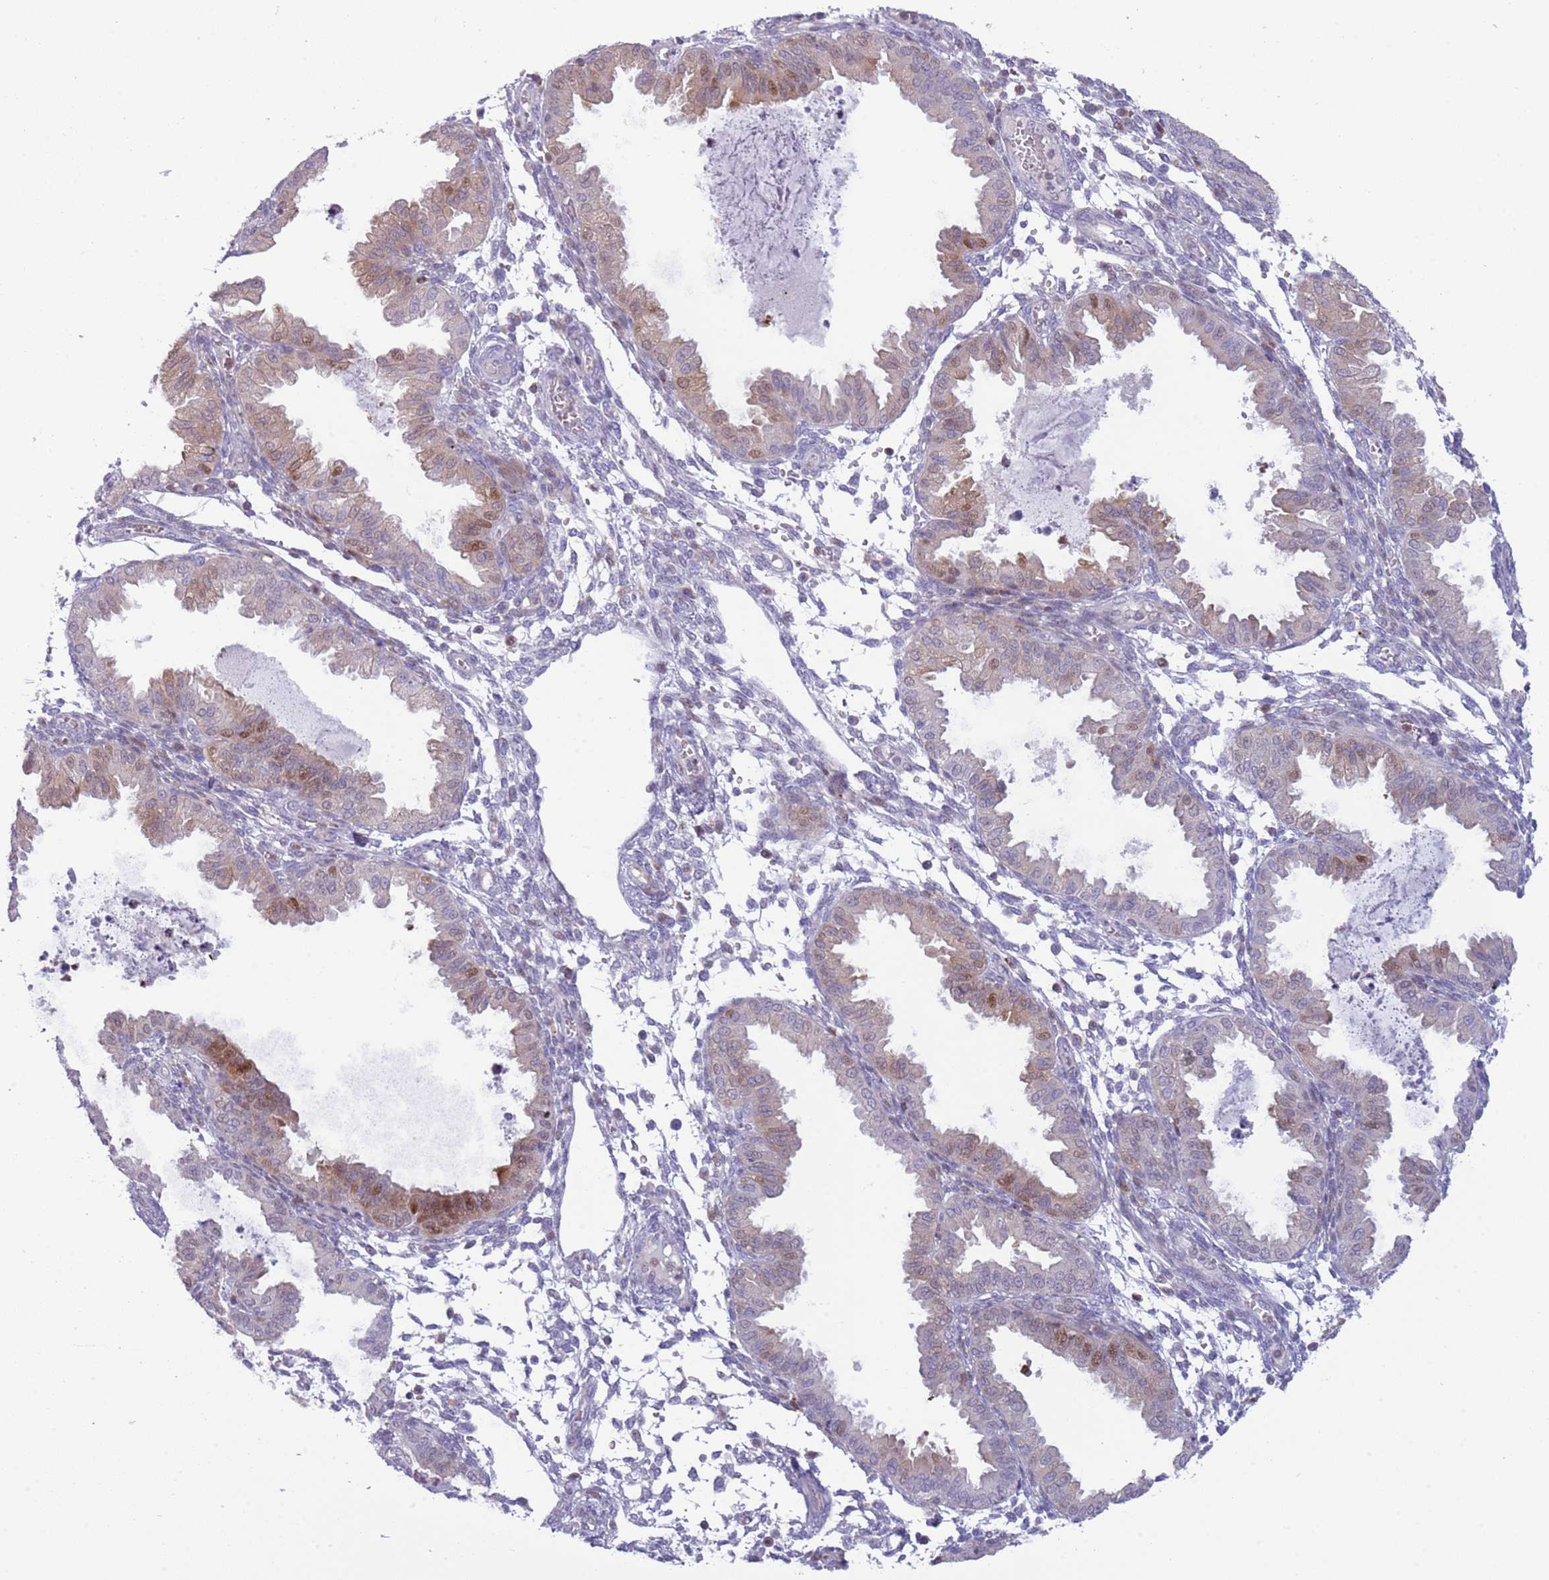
{"staining": {"intensity": "negative", "quantity": "none", "location": "none"}, "tissue": "endometrium", "cell_type": "Cells in endometrial stroma", "image_type": "normal", "snomed": [{"axis": "morphology", "description": "Normal tissue, NOS"}, {"axis": "topography", "description": "Endometrium"}], "caption": "An immunohistochemistry (IHC) histopathology image of unremarkable endometrium is shown. There is no staining in cells in endometrial stroma of endometrium. (Stains: DAB immunohistochemistry with hematoxylin counter stain, Microscopy: brightfield microscopy at high magnification).", "gene": "NBPF4", "patient": {"sex": "female", "age": 33}}